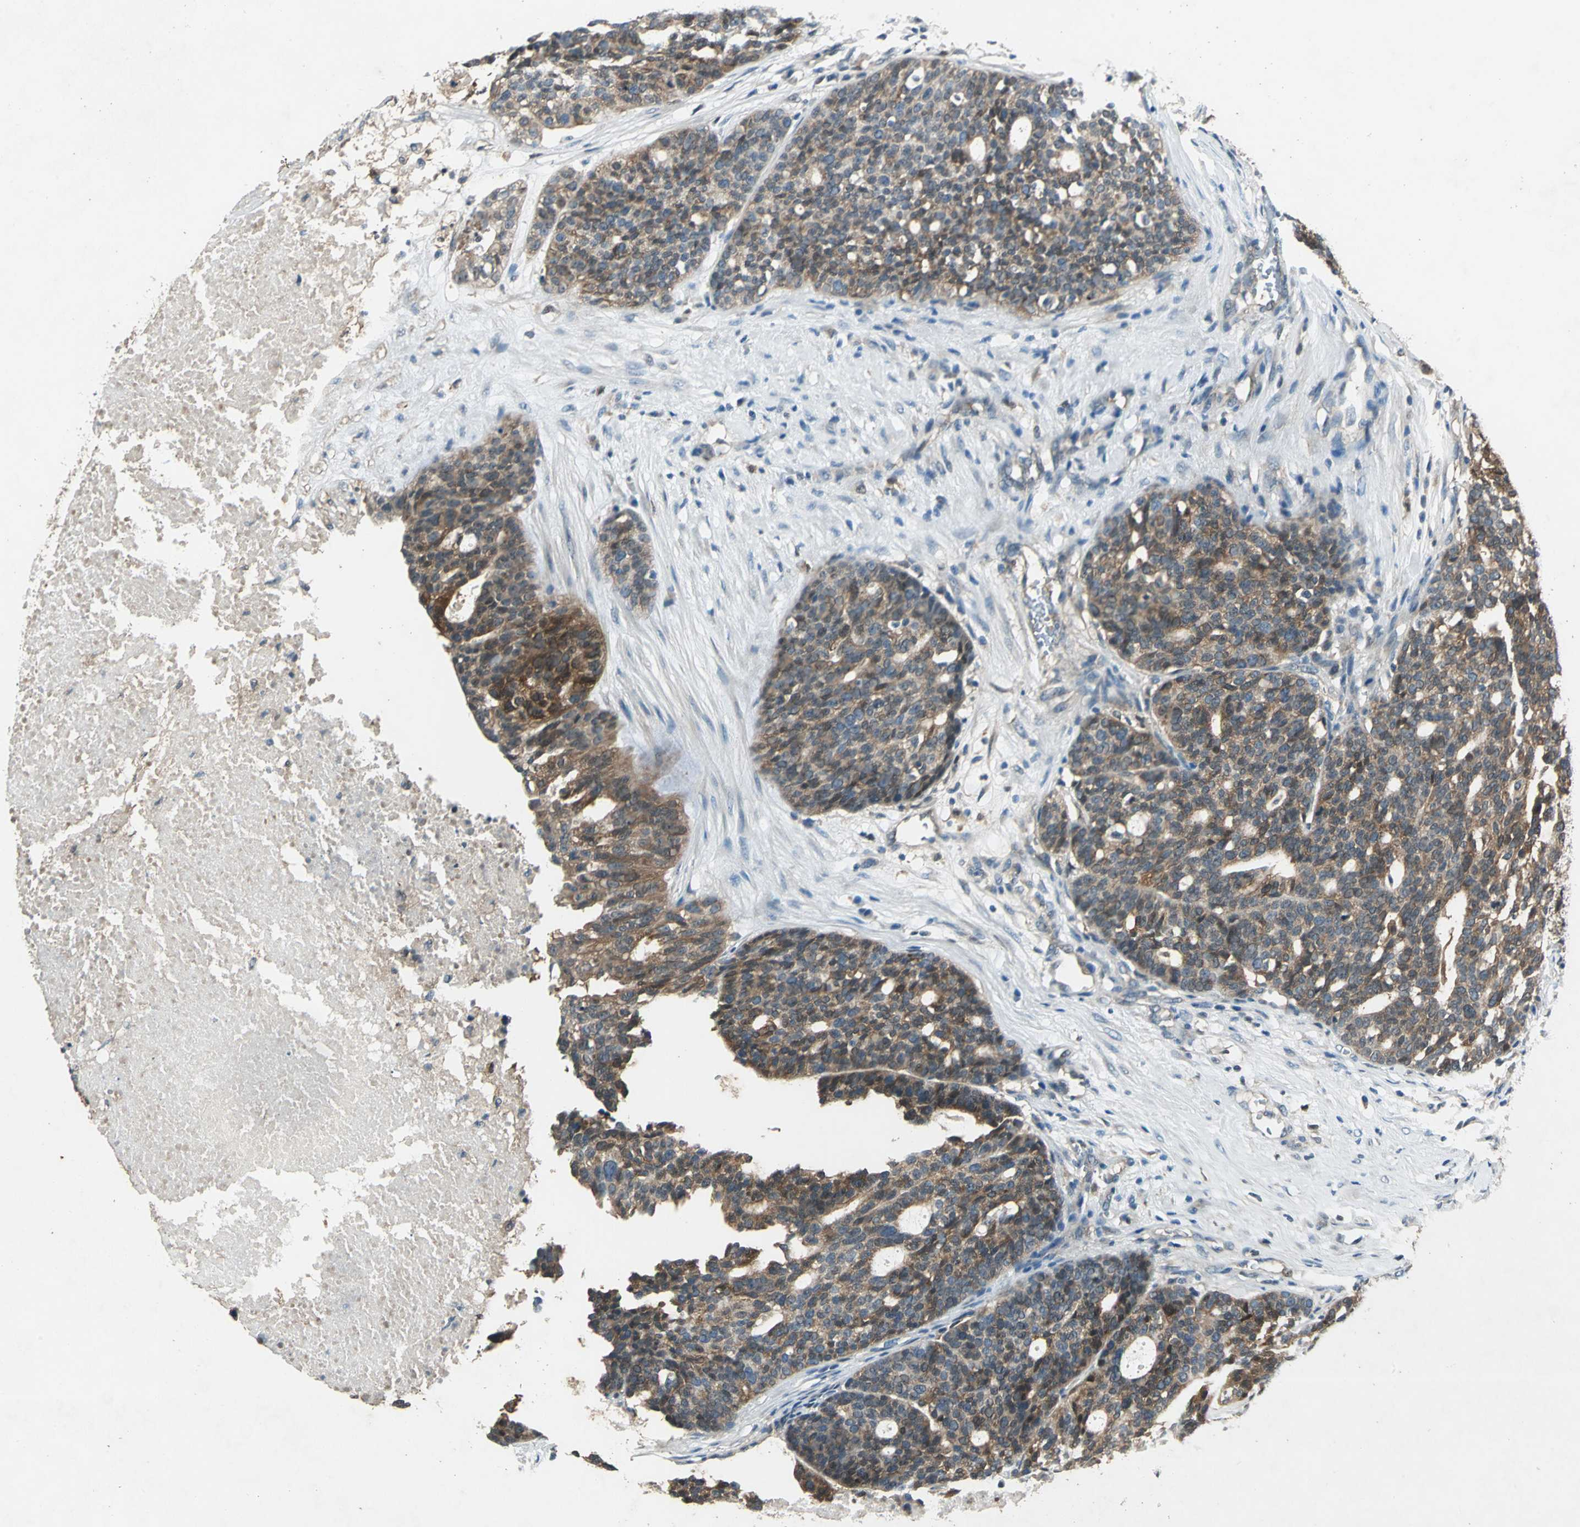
{"staining": {"intensity": "moderate", "quantity": ">75%", "location": "cytoplasmic/membranous,nuclear"}, "tissue": "ovarian cancer", "cell_type": "Tumor cells", "image_type": "cancer", "snomed": [{"axis": "morphology", "description": "Cystadenocarcinoma, serous, NOS"}, {"axis": "topography", "description": "Ovary"}], "caption": "High-power microscopy captured an IHC image of ovarian serous cystadenocarcinoma, revealing moderate cytoplasmic/membranous and nuclear expression in about >75% of tumor cells.", "gene": "RRM2B", "patient": {"sex": "female", "age": 59}}